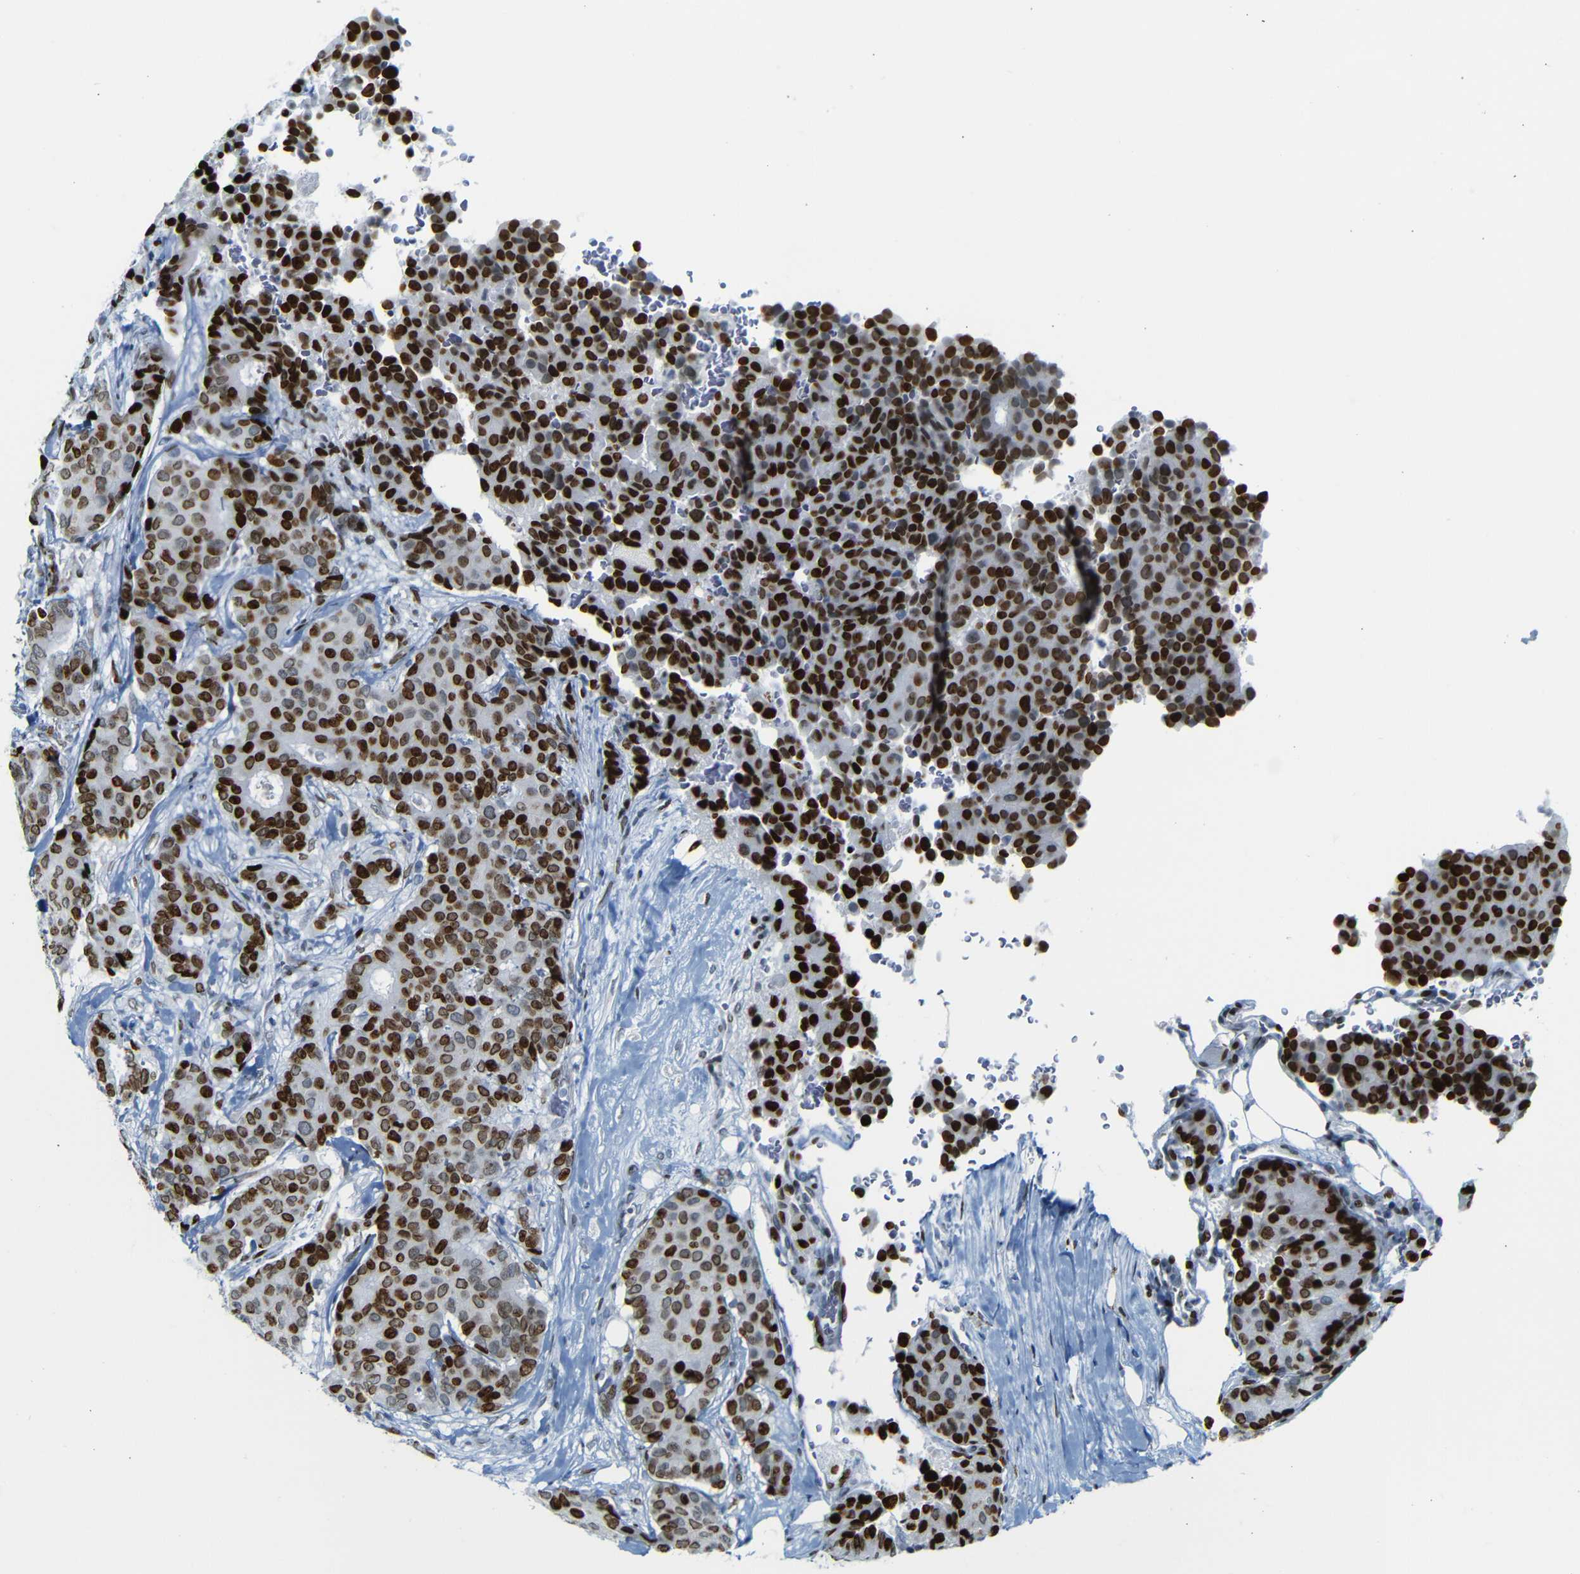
{"staining": {"intensity": "strong", "quantity": ">75%", "location": "nuclear"}, "tissue": "breast cancer", "cell_type": "Tumor cells", "image_type": "cancer", "snomed": [{"axis": "morphology", "description": "Duct carcinoma"}, {"axis": "topography", "description": "Breast"}], "caption": "This is an image of IHC staining of breast cancer (intraductal carcinoma), which shows strong positivity in the nuclear of tumor cells.", "gene": "NPIPB15", "patient": {"sex": "female", "age": 75}}